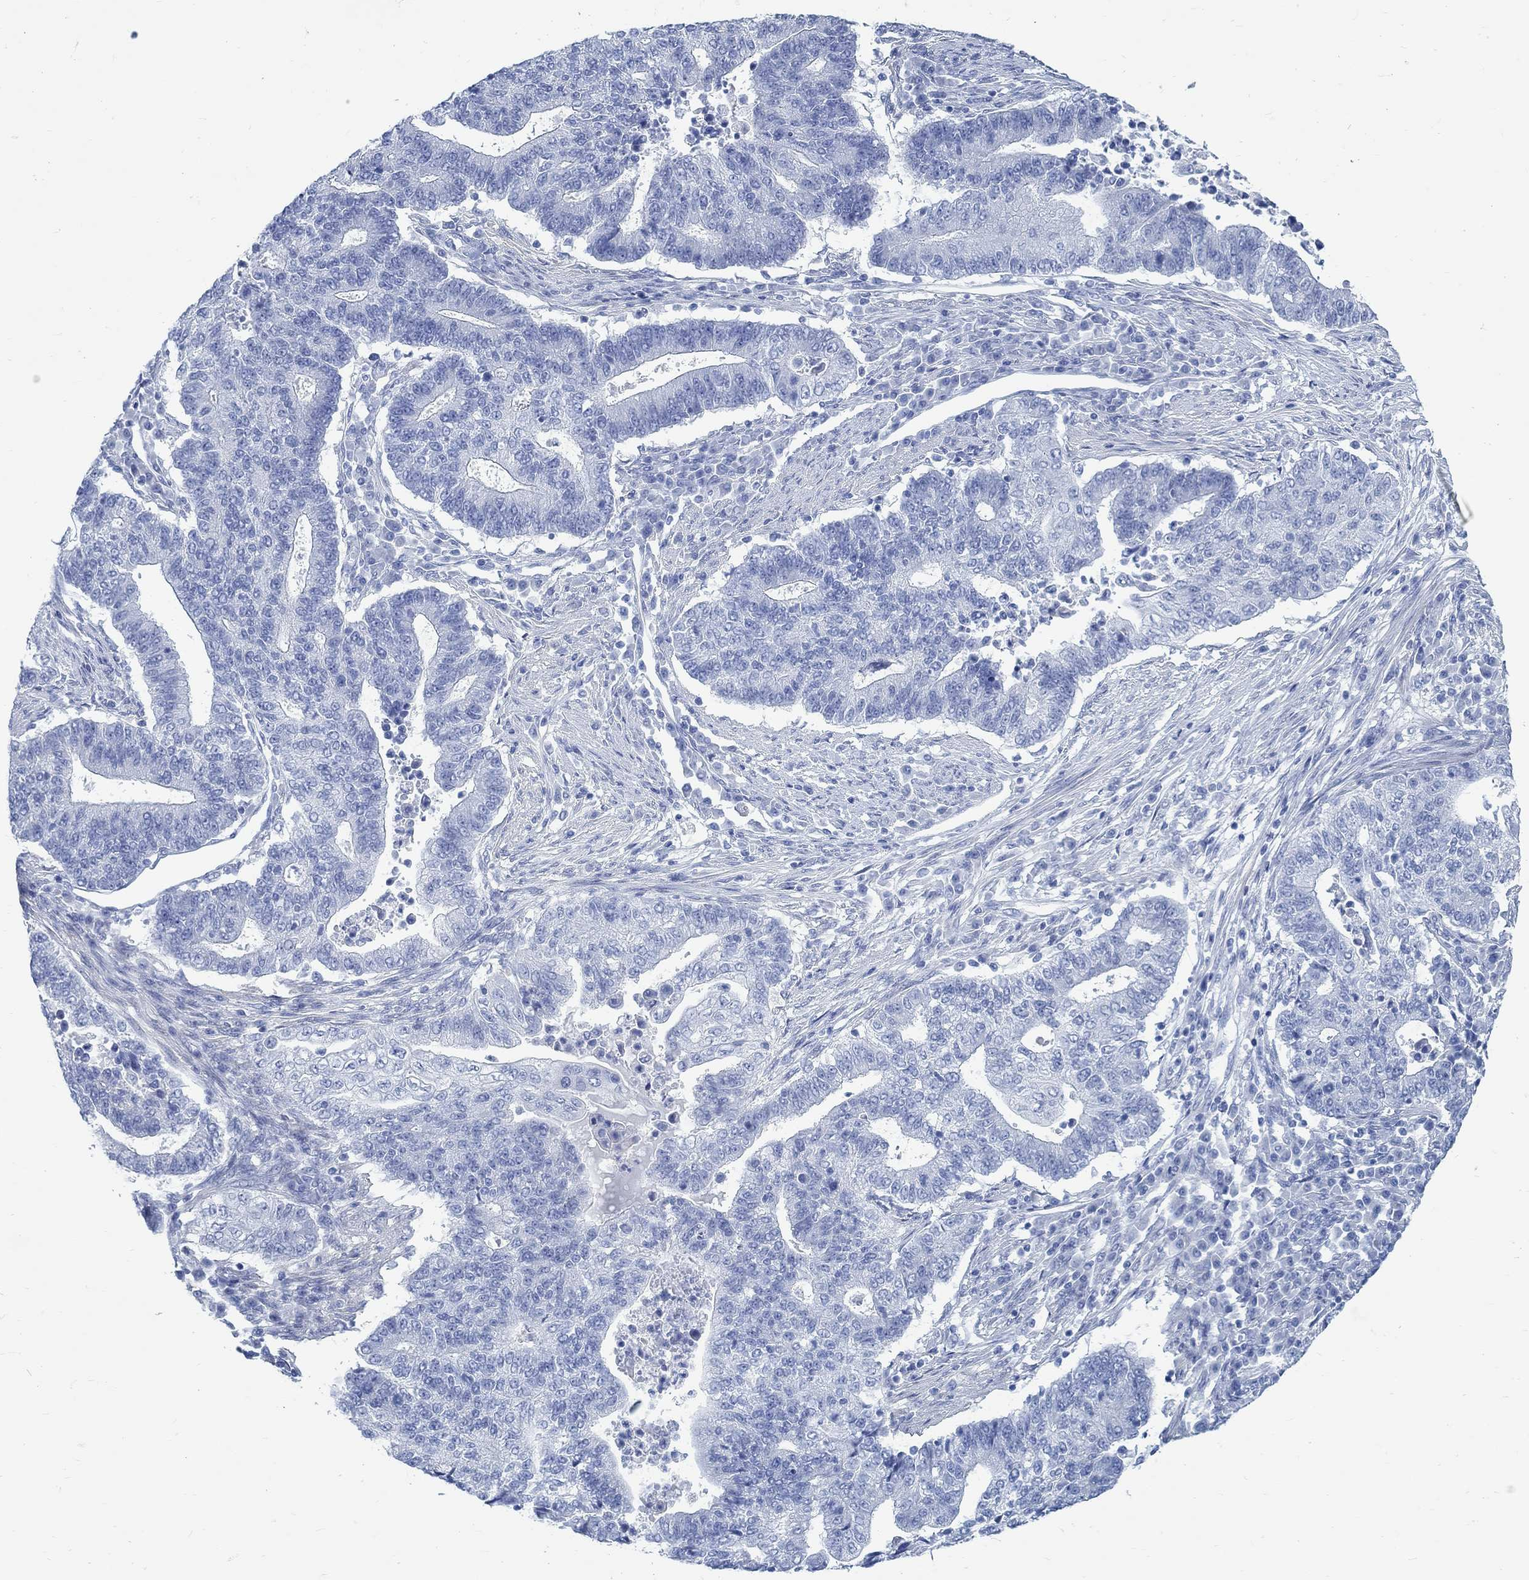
{"staining": {"intensity": "negative", "quantity": "none", "location": "none"}, "tissue": "endometrial cancer", "cell_type": "Tumor cells", "image_type": "cancer", "snomed": [{"axis": "morphology", "description": "Adenocarcinoma, NOS"}, {"axis": "topography", "description": "Uterus"}, {"axis": "topography", "description": "Endometrium"}], "caption": "The IHC photomicrograph has no significant expression in tumor cells of adenocarcinoma (endometrial) tissue. (DAB (3,3'-diaminobenzidine) IHC visualized using brightfield microscopy, high magnification).", "gene": "RBM20", "patient": {"sex": "female", "age": 54}}